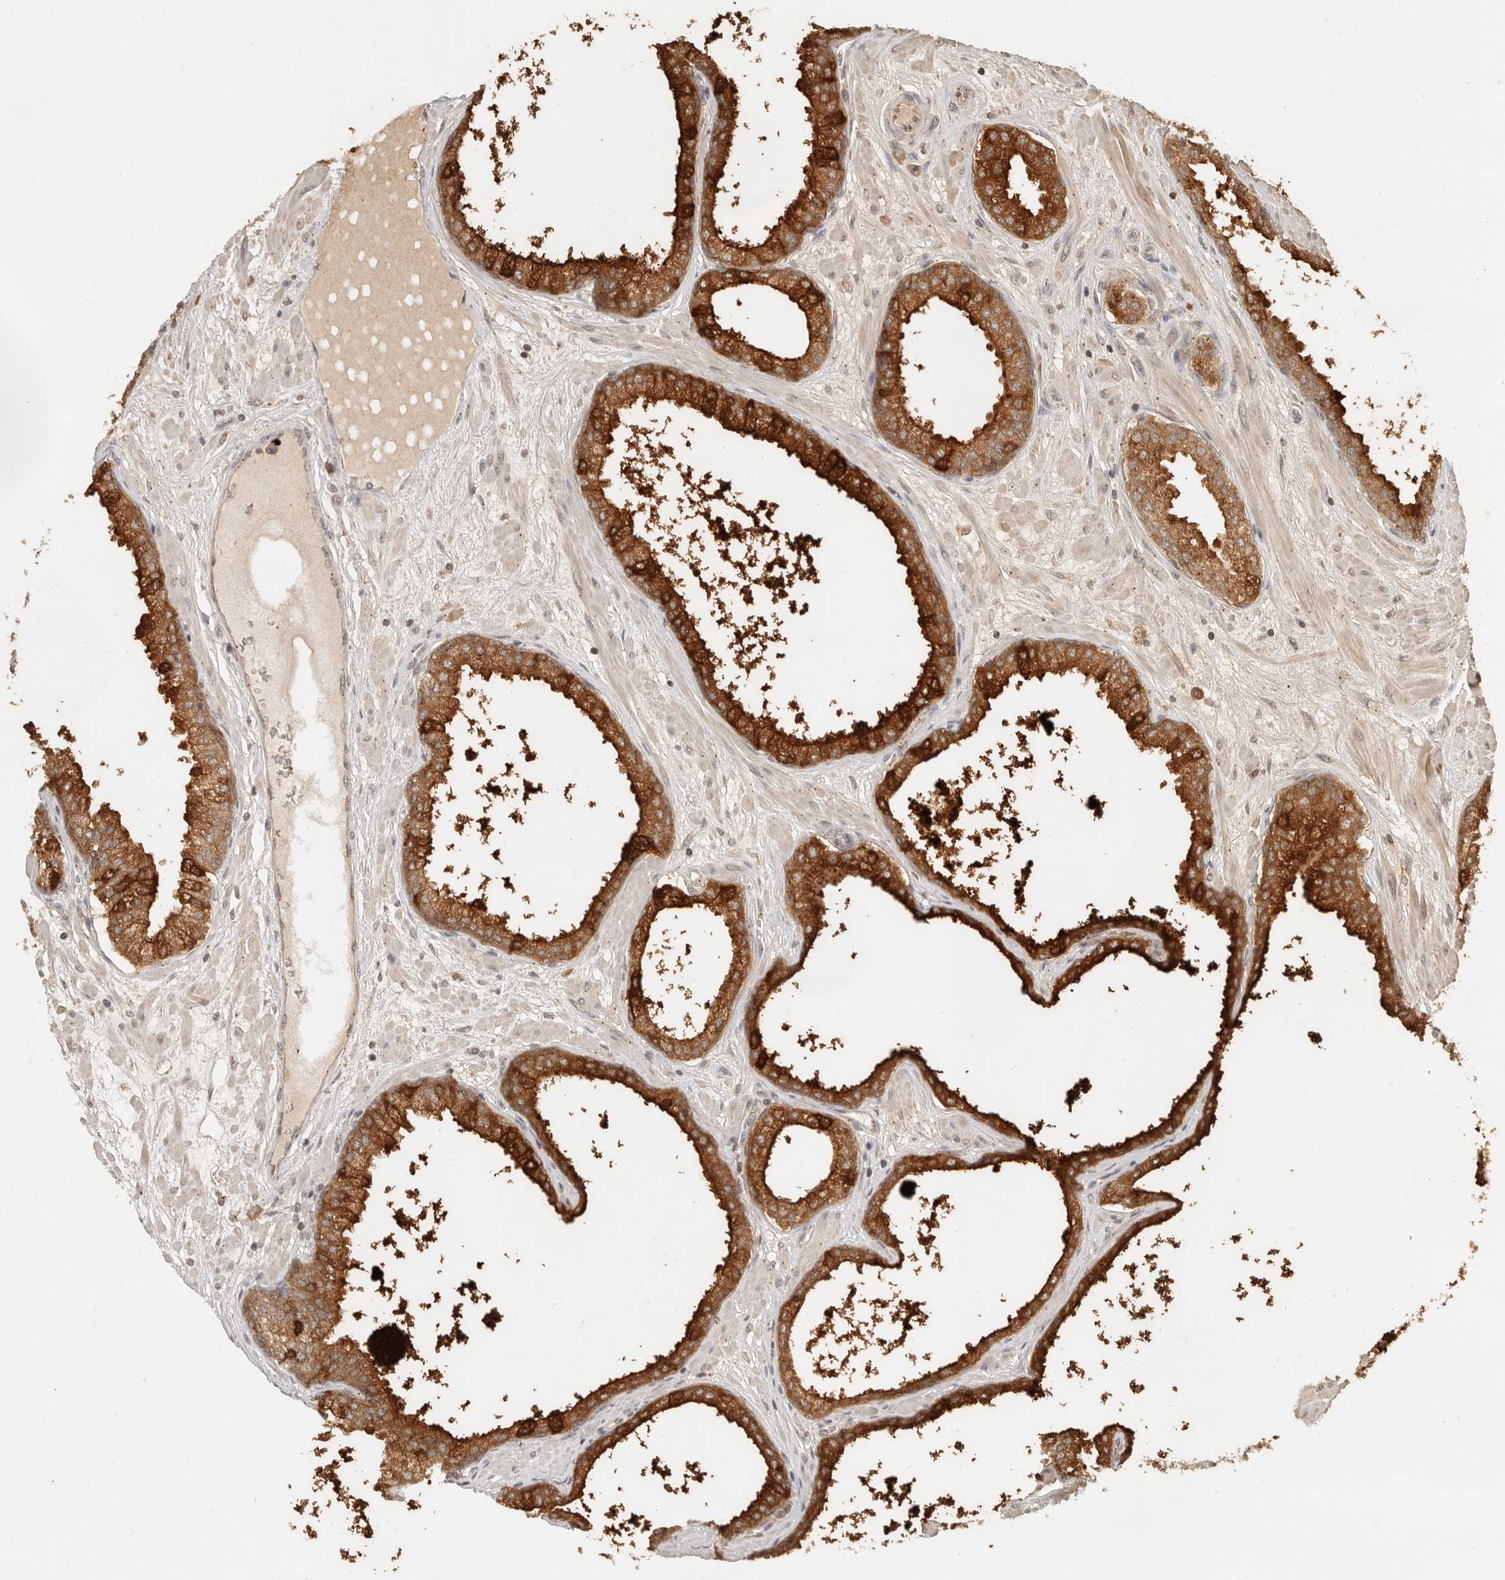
{"staining": {"intensity": "strong", "quantity": ">75%", "location": "cytoplasmic/membranous"}, "tissue": "prostate", "cell_type": "Glandular cells", "image_type": "normal", "snomed": [{"axis": "morphology", "description": "Normal tissue, NOS"}, {"axis": "morphology", "description": "Urothelial carcinoma, Low grade"}, {"axis": "topography", "description": "Urinary bladder"}, {"axis": "topography", "description": "Prostate"}], "caption": "Prostate stained with a brown dye demonstrates strong cytoplasmic/membranous positive expression in approximately >75% of glandular cells.", "gene": "LMO4", "patient": {"sex": "male", "age": 60}}